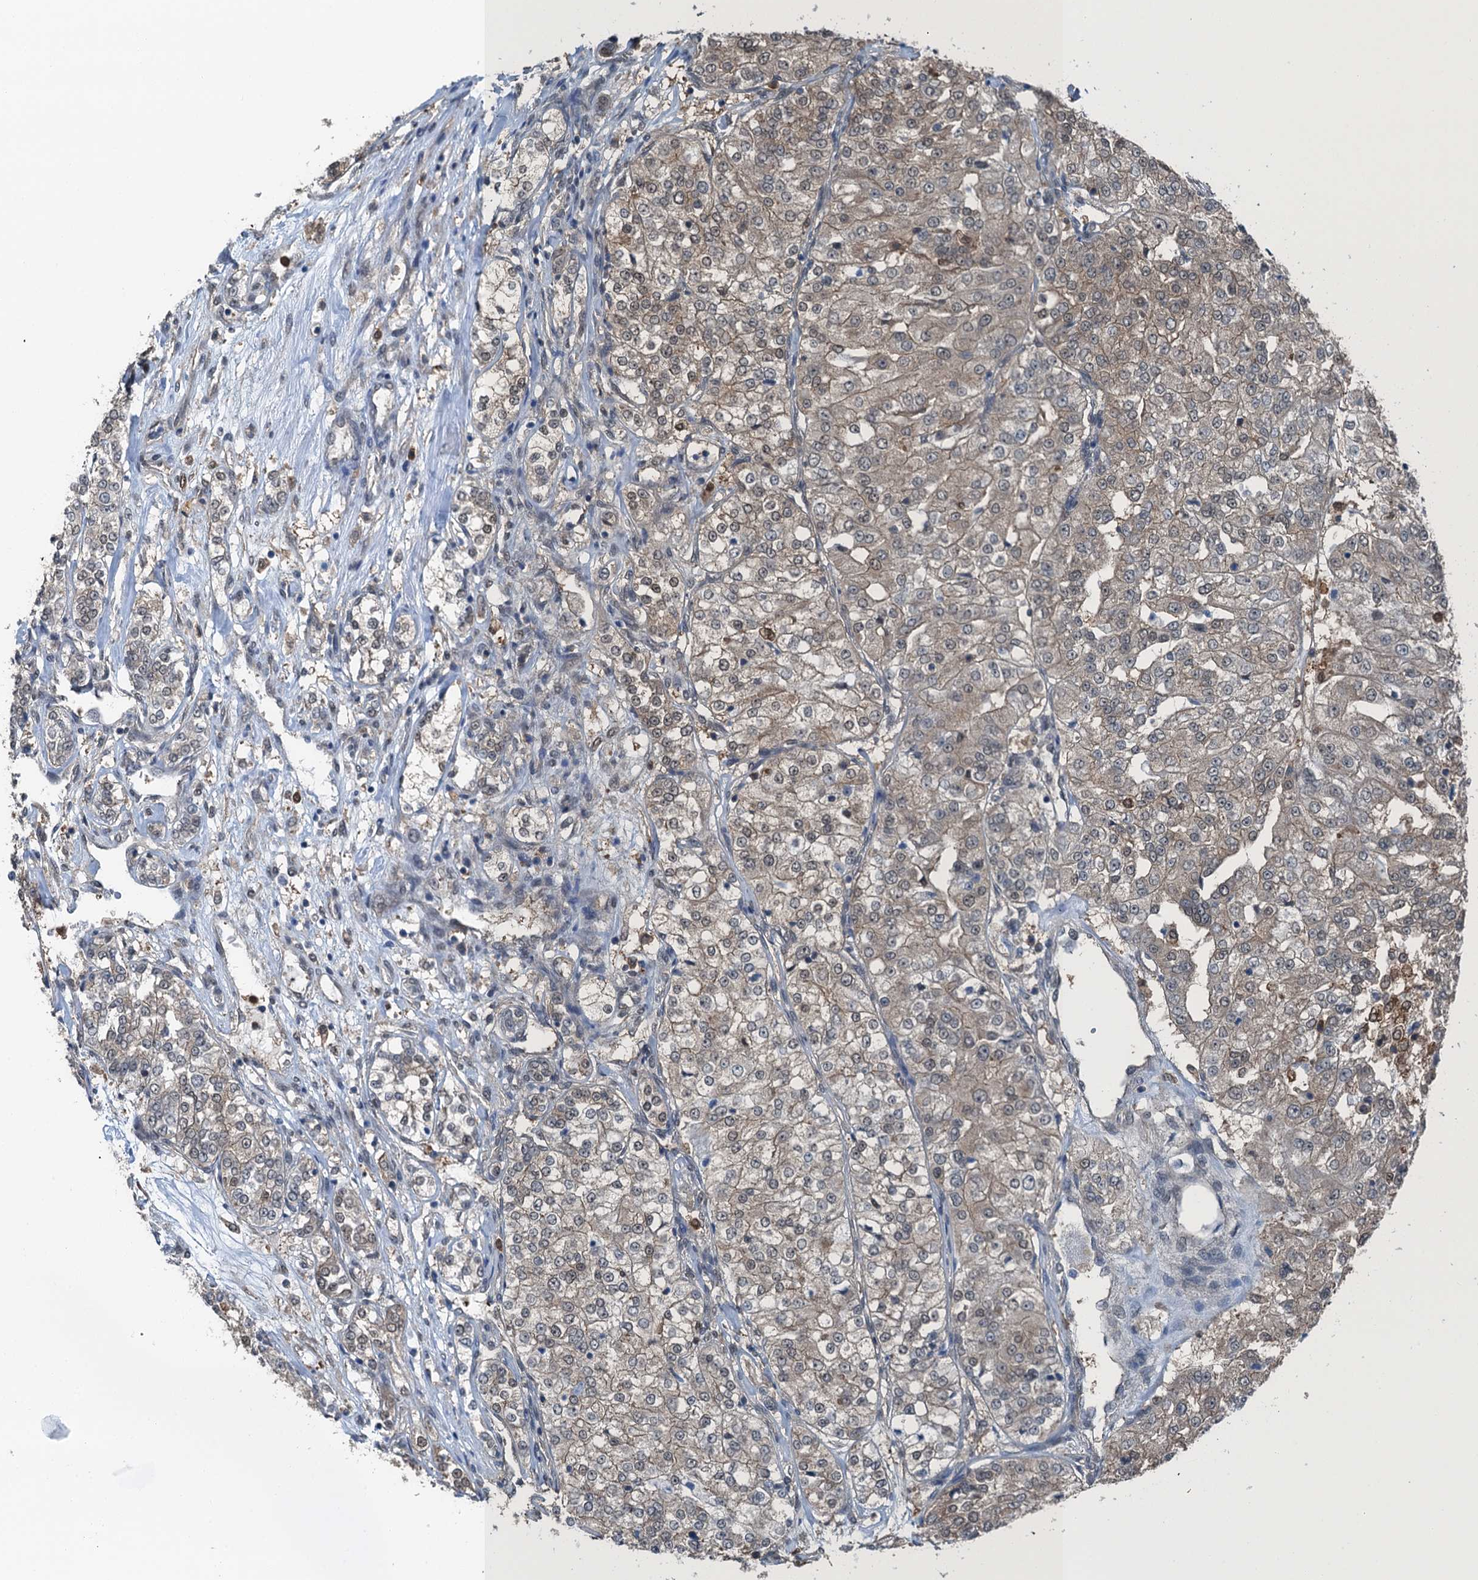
{"staining": {"intensity": "weak", "quantity": "25%-75%", "location": "cytoplasmic/membranous,nuclear"}, "tissue": "renal cancer", "cell_type": "Tumor cells", "image_type": "cancer", "snomed": [{"axis": "morphology", "description": "Adenocarcinoma, NOS"}, {"axis": "topography", "description": "Kidney"}], "caption": "The photomicrograph shows staining of adenocarcinoma (renal), revealing weak cytoplasmic/membranous and nuclear protein staining (brown color) within tumor cells. The protein is shown in brown color, while the nuclei are stained blue.", "gene": "RNH1", "patient": {"sex": "female", "age": 63}}